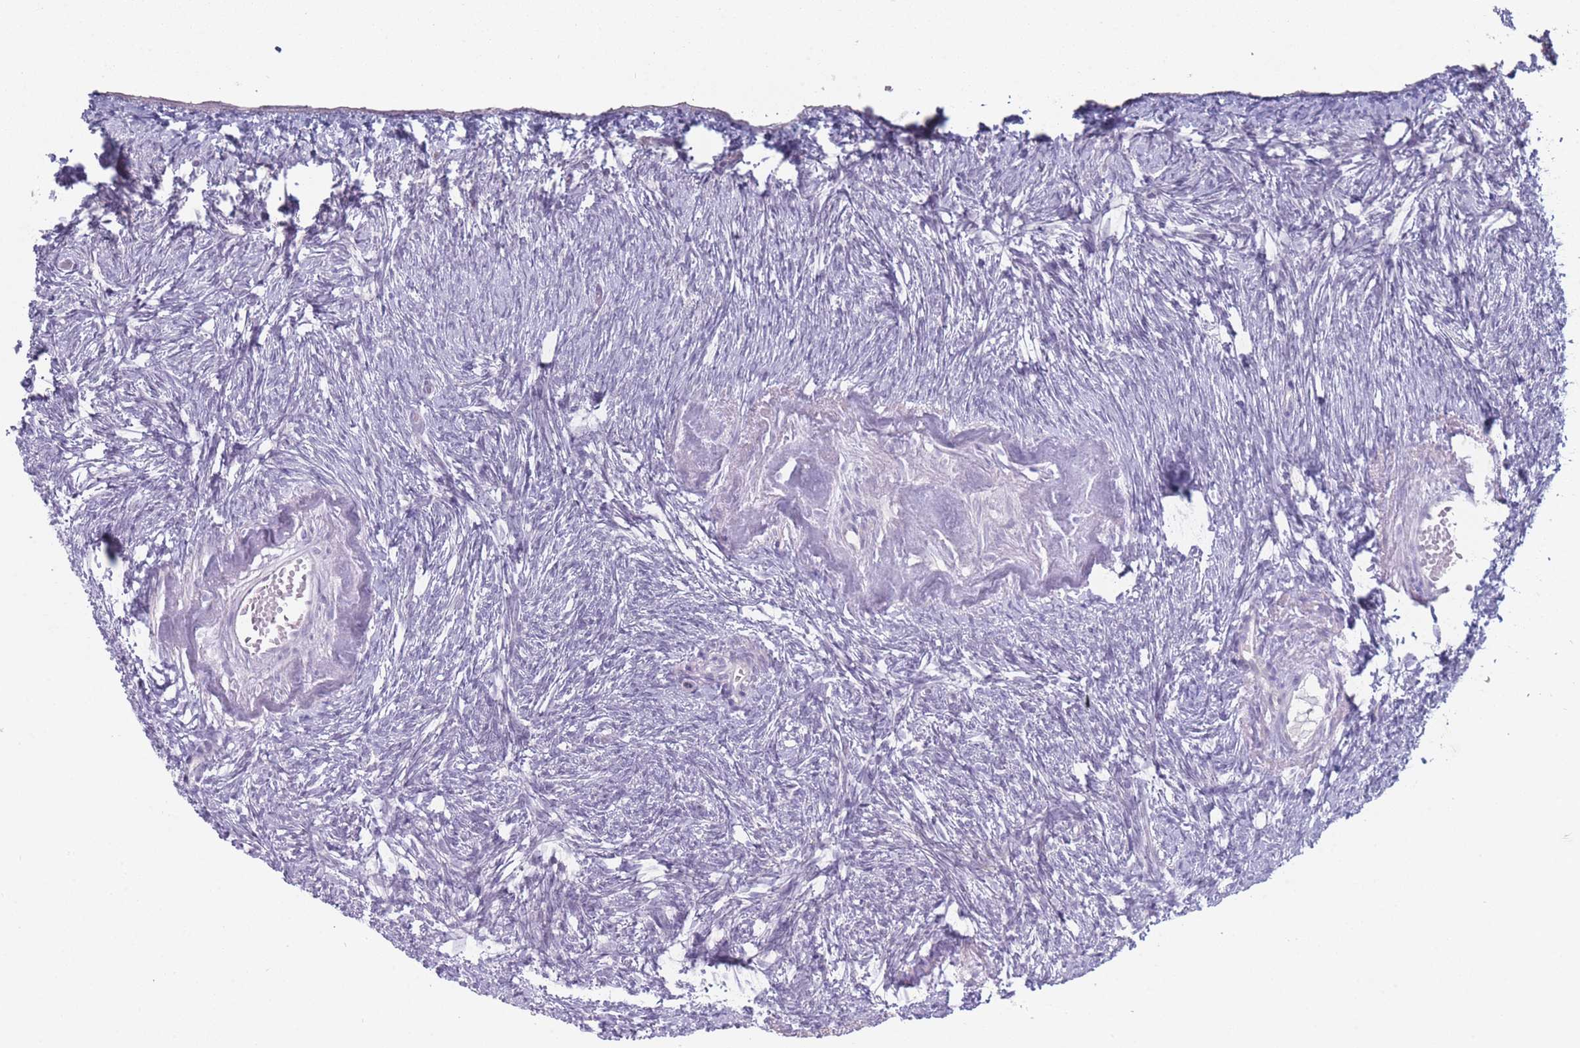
{"staining": {"intensity": "negative", "quantity": "none", "location": "none"}, "tissue": "ovary", "cell_type": "Ovarian stroma cells", "image_type": "normal", "snomed": [{"axis": "morphology", "description": "Normal tissue, NOS"}, {"axis": "topography", "description": "Ovary"}], "caption": "This is an immunohistochemistry histopathology image of normal ovary. There is no staining in ovarian stroma cells.", "gene": "ROS1", "patient": {"sex": "female", "age": 51}}